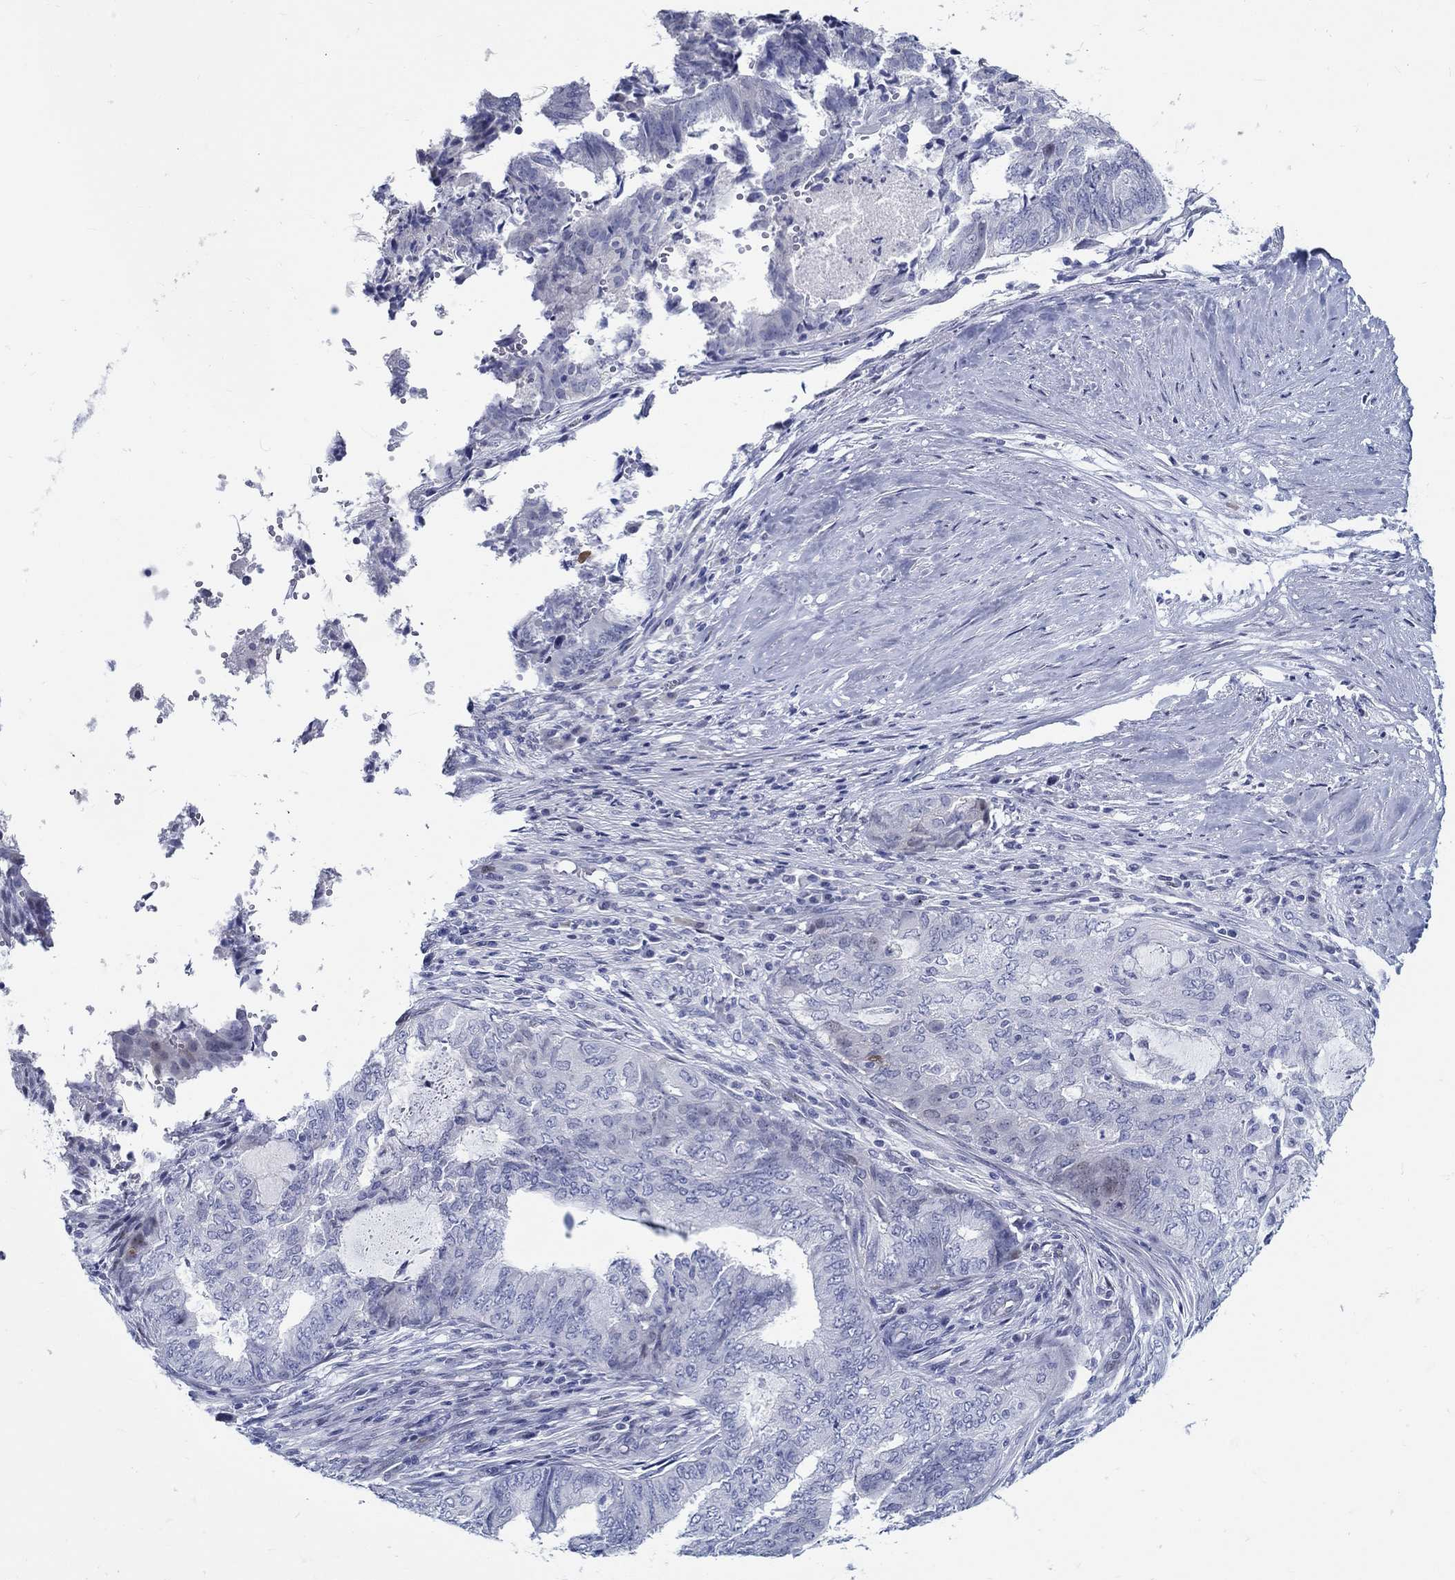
{"staining": {"intensity": "negative", "quantity": "none", "location": "none"}, "tissue": "endometrial cancer", "cell_type": "Tumor cells", "image_type": "cancer", "snomed": [{"axis": "morphology", "description": "Adenocarcinoma, NOS"}, {"axis": "topography", "description": "Endometrium"}], "caption": "DAB immunohistochemical staining of human endometrial adenocarcinoma displays no significant staining in tumor cells. (Stains: DAB immunohistochemistry (IHC) with hematoxylin counter stain, Microscopy: brightfield microscopy at high magnification).", "gene": "CRYGS", "patient": {"sex": "female", "age": 62}}